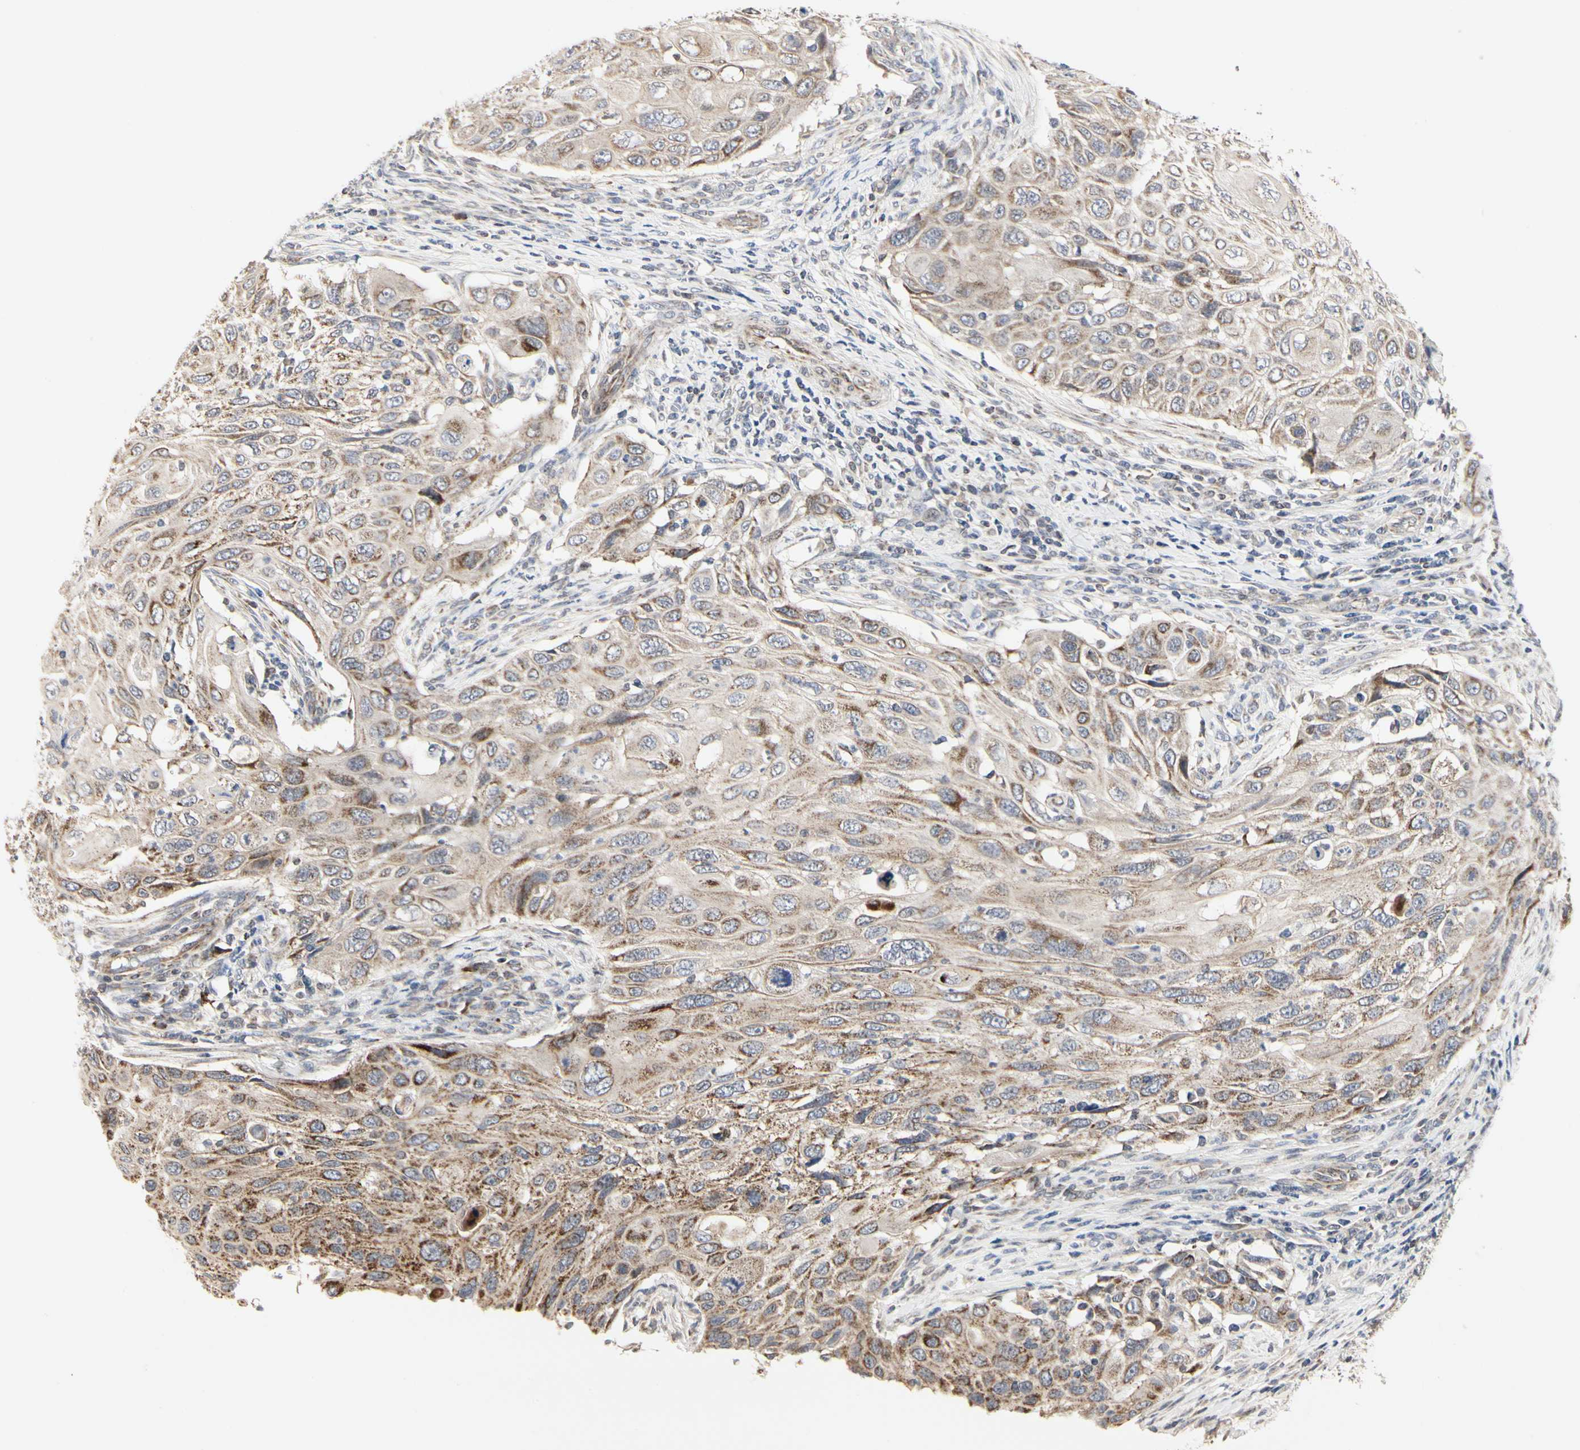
{"staining": {"intensity": "weak", "quantity": "25%-75%", "location": "cytoplasmic/membranous"}, "tissue": "cervical cancer", "cell_type": "Tumor cells", "image_type": "cancer", "snomed": [{"axis": "morphology", "description": "Squamous cell carcinoma, NOS"}, {"axis": "topography", "description": "Cervix"}], "caption": "The immunohistochemical stain labels weak cytoplasmic/membranous staining in tumor cells of squamous cell carcinoma (cervical) tissue.", "gene": "TSKU", "patient": {"sex": "female", "age": 70}}